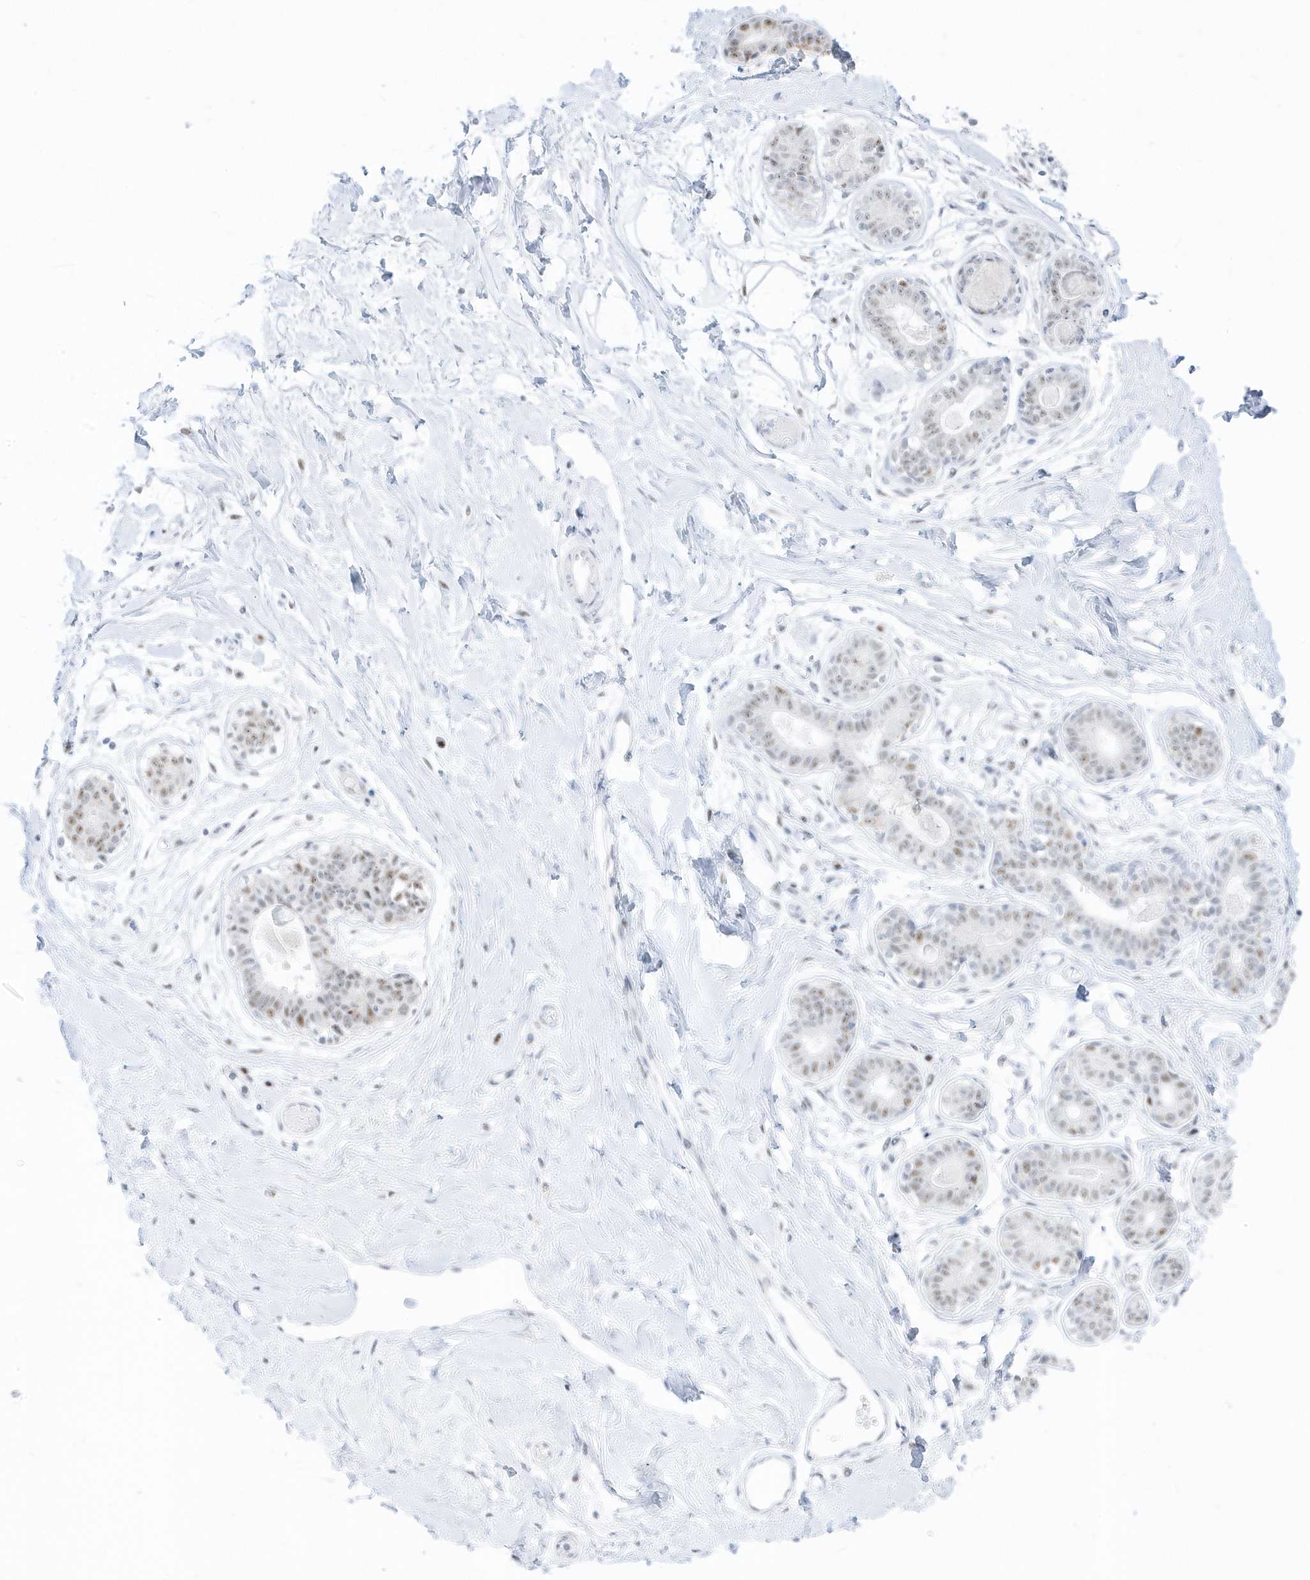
{"staining": {"intensity": "negative", "quantity": "none", "location": "none"}, "tissue": "breast", "cell_type": "Adipocytes", "image_type": "normal", "snomed": [{"axis": "morphology", "description": "Normal tissue, NOS"}, {"axis": "topography", "description": "Breast"}], "caption": "Immunohistochemistry (IHC) of unremarkable human breast displays no staining in adipocytes. (DAB (3,3'-diaminobenzidine) immunohistochemistry (IHC), high magnification).", "gene": "PLEKHN1", "patient": {"sex": "female", "age": 45}}